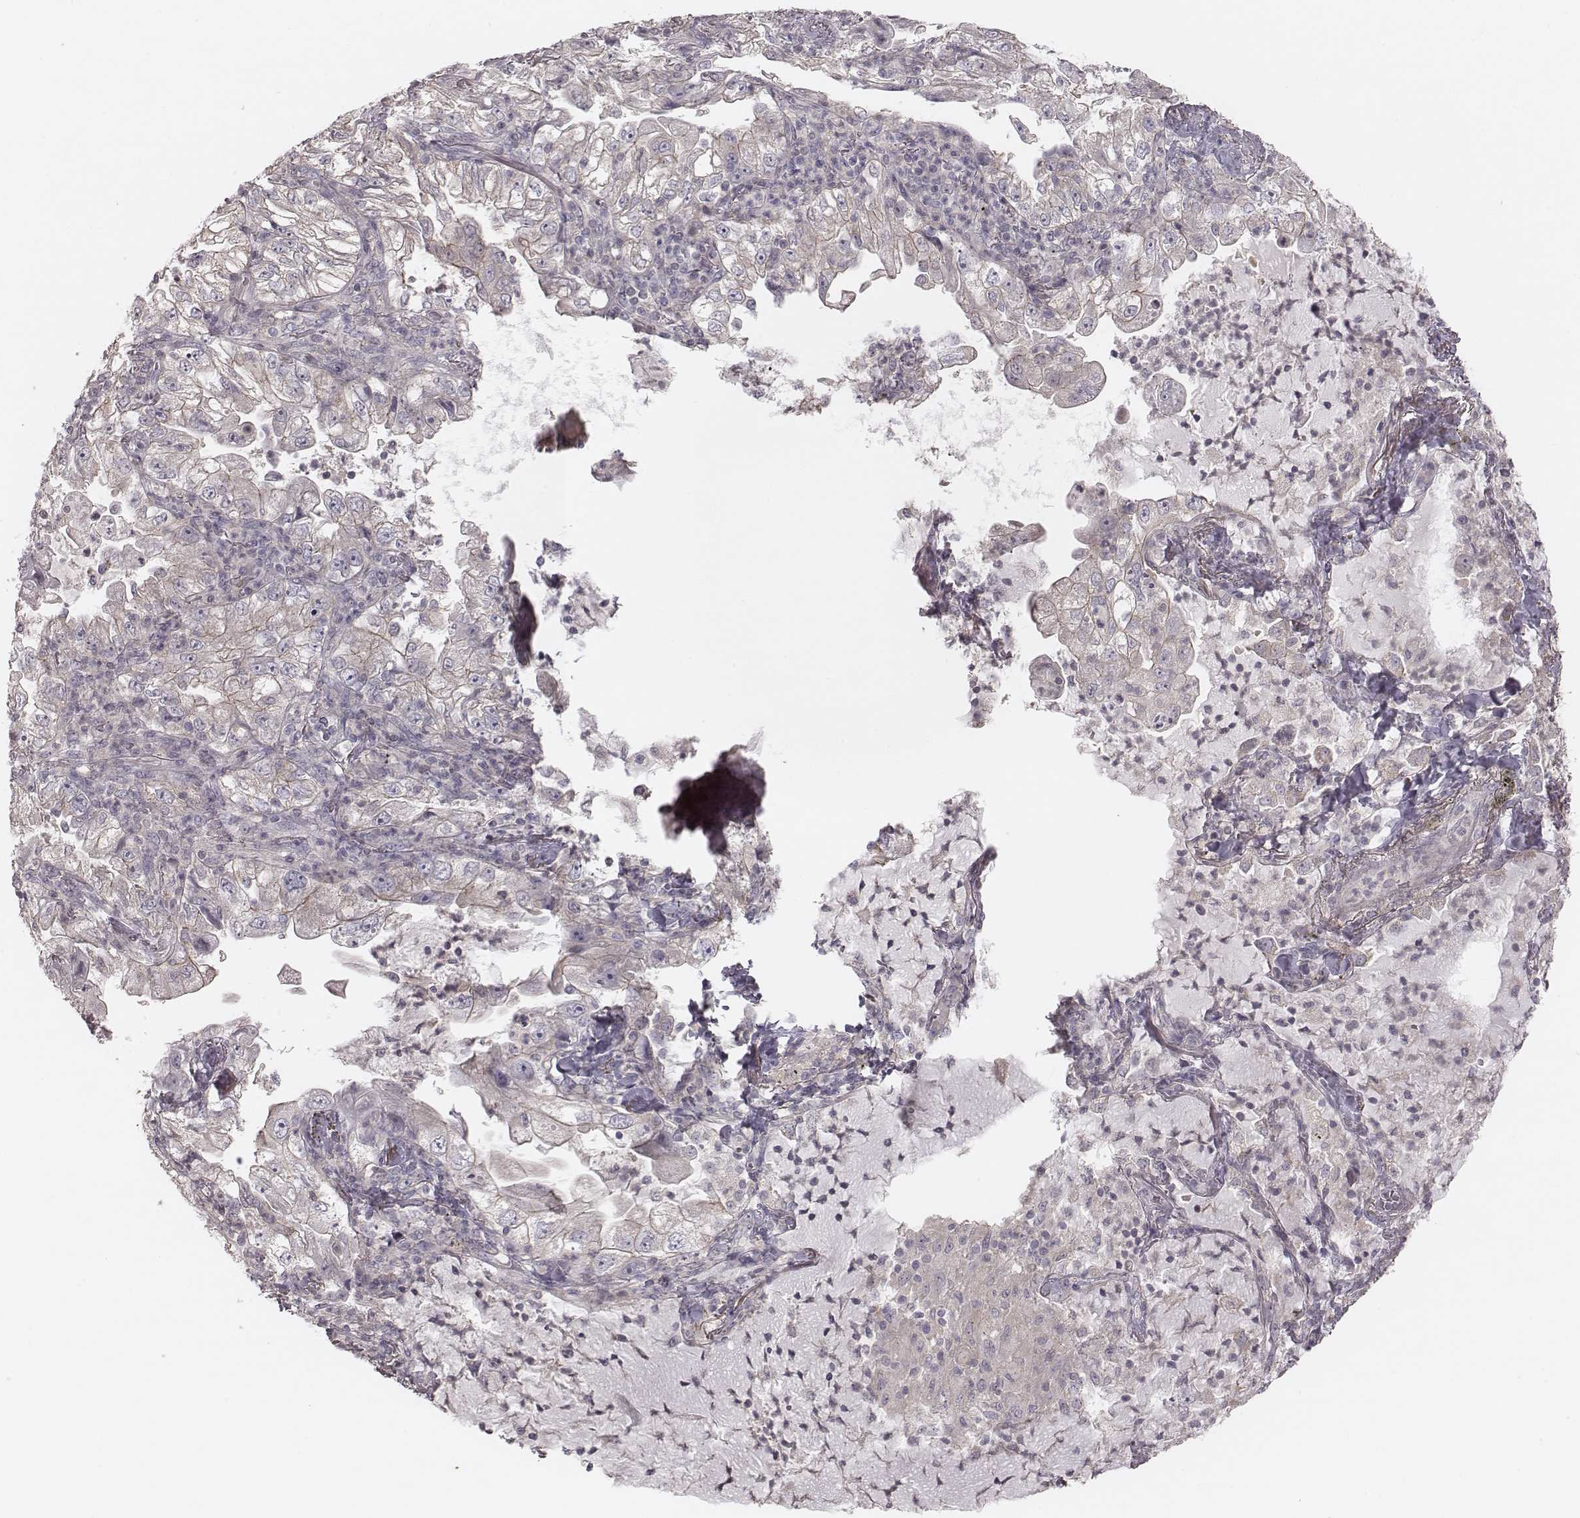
{"staining": {"intensity": "negative", "quantity": "none", "location": "none"}, "tissue": "lung cancer", "cell_type": "Tumor cells", "image_type": "cancer", "snomed": [{"axis": "morphology", "description": "Adenocarcinoma, NOS"}, {"axis": "topography", "description": "Lung"}], "caption": "A photomicrograph of lung adenocarcinoma stained for a protein shows no brown staining in tumor cells.", "gene": "TDRD5", "patient": {"sex": "female", "age": 73}}